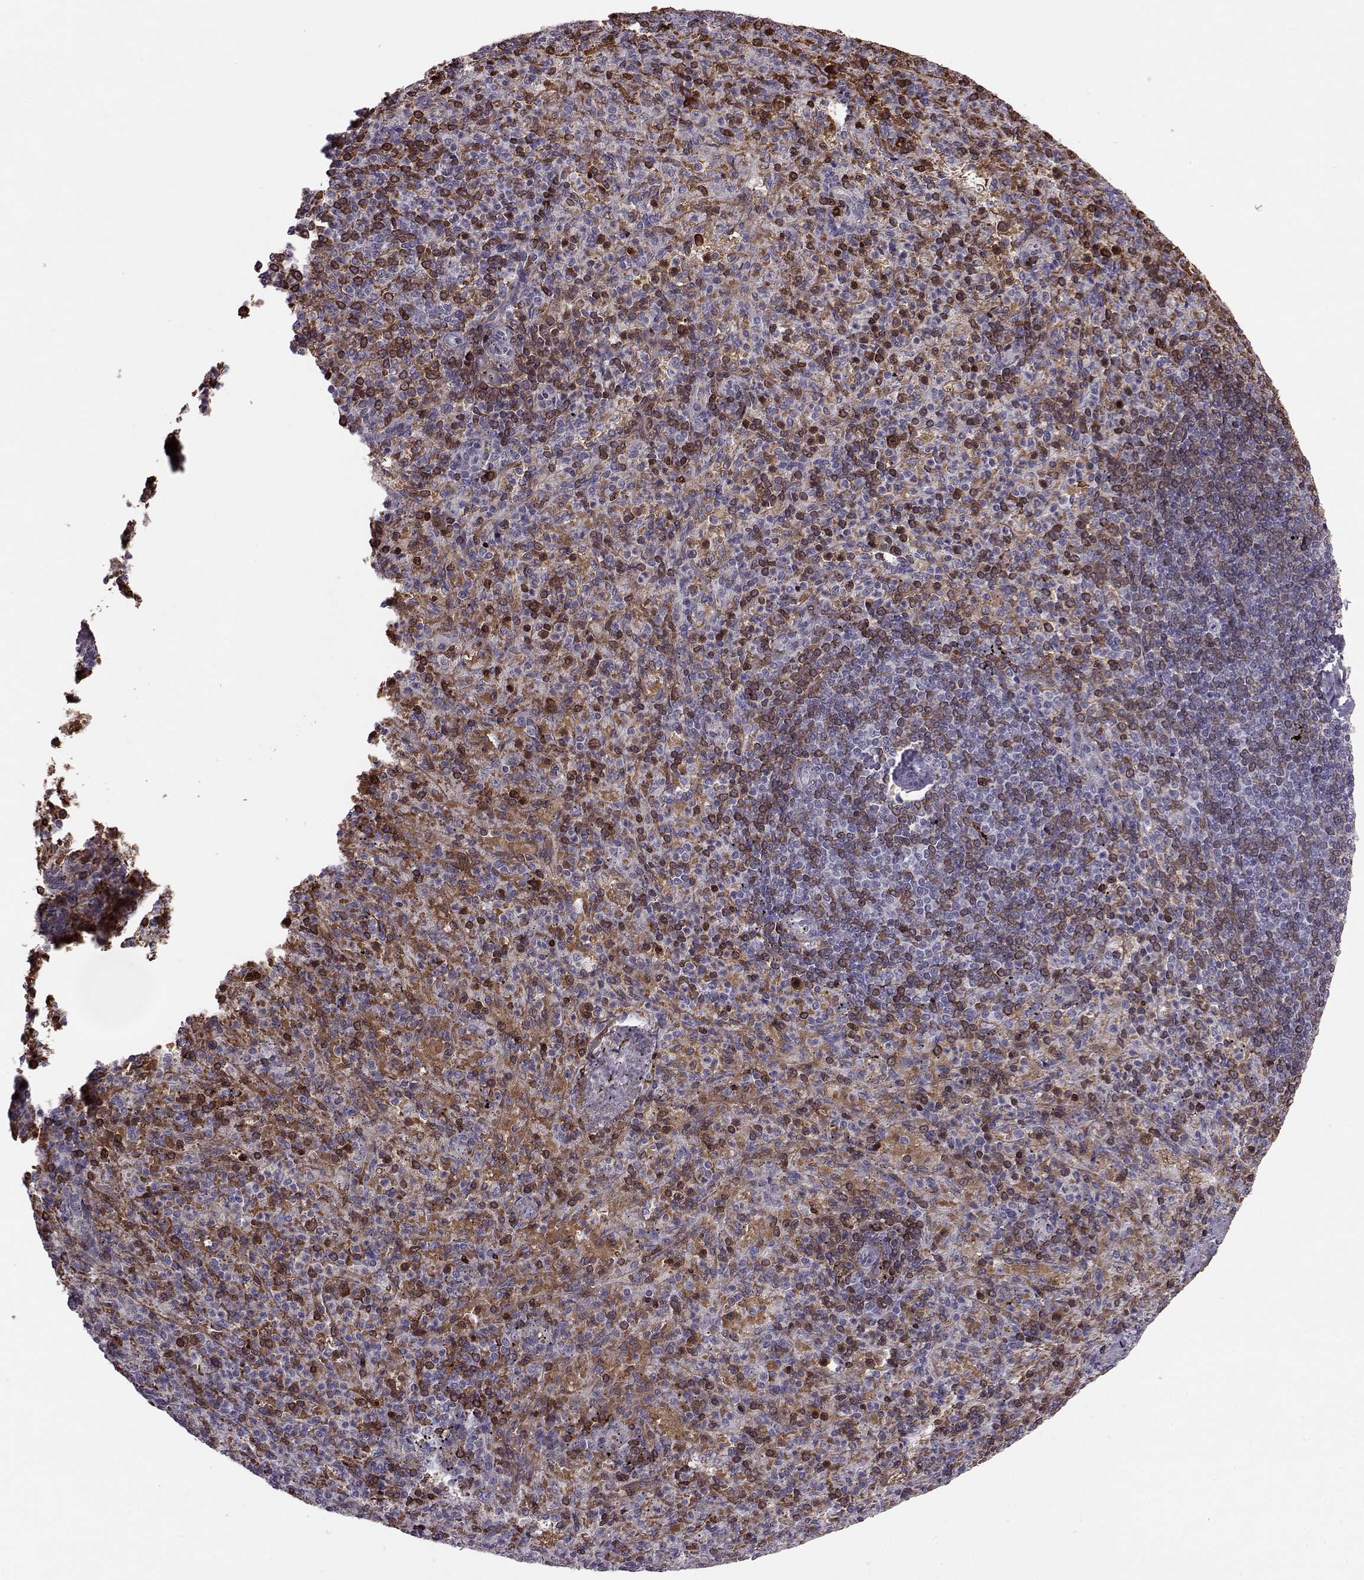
{"staining": {"intensity": "moderate", "quantity": "<25%", "location": "cytoplasmic/membranous,nuclear"}, "tissue": "spleen", "cell_type": "Cells in red pulp", "image_type": "normal", "snomed": [{"axis": "morphology", "description": "Normal tissue, NOS"}, {"axis": "topography", "description": "Spleen"}], "caption": "Protein analysis of normal spleen displays moderate cytoplasmic/membranous,nuclear staining in approximately <25% of cells in red pulp.", "gene": "PROP1", "patient": {"sex": "female", "age": 74}}